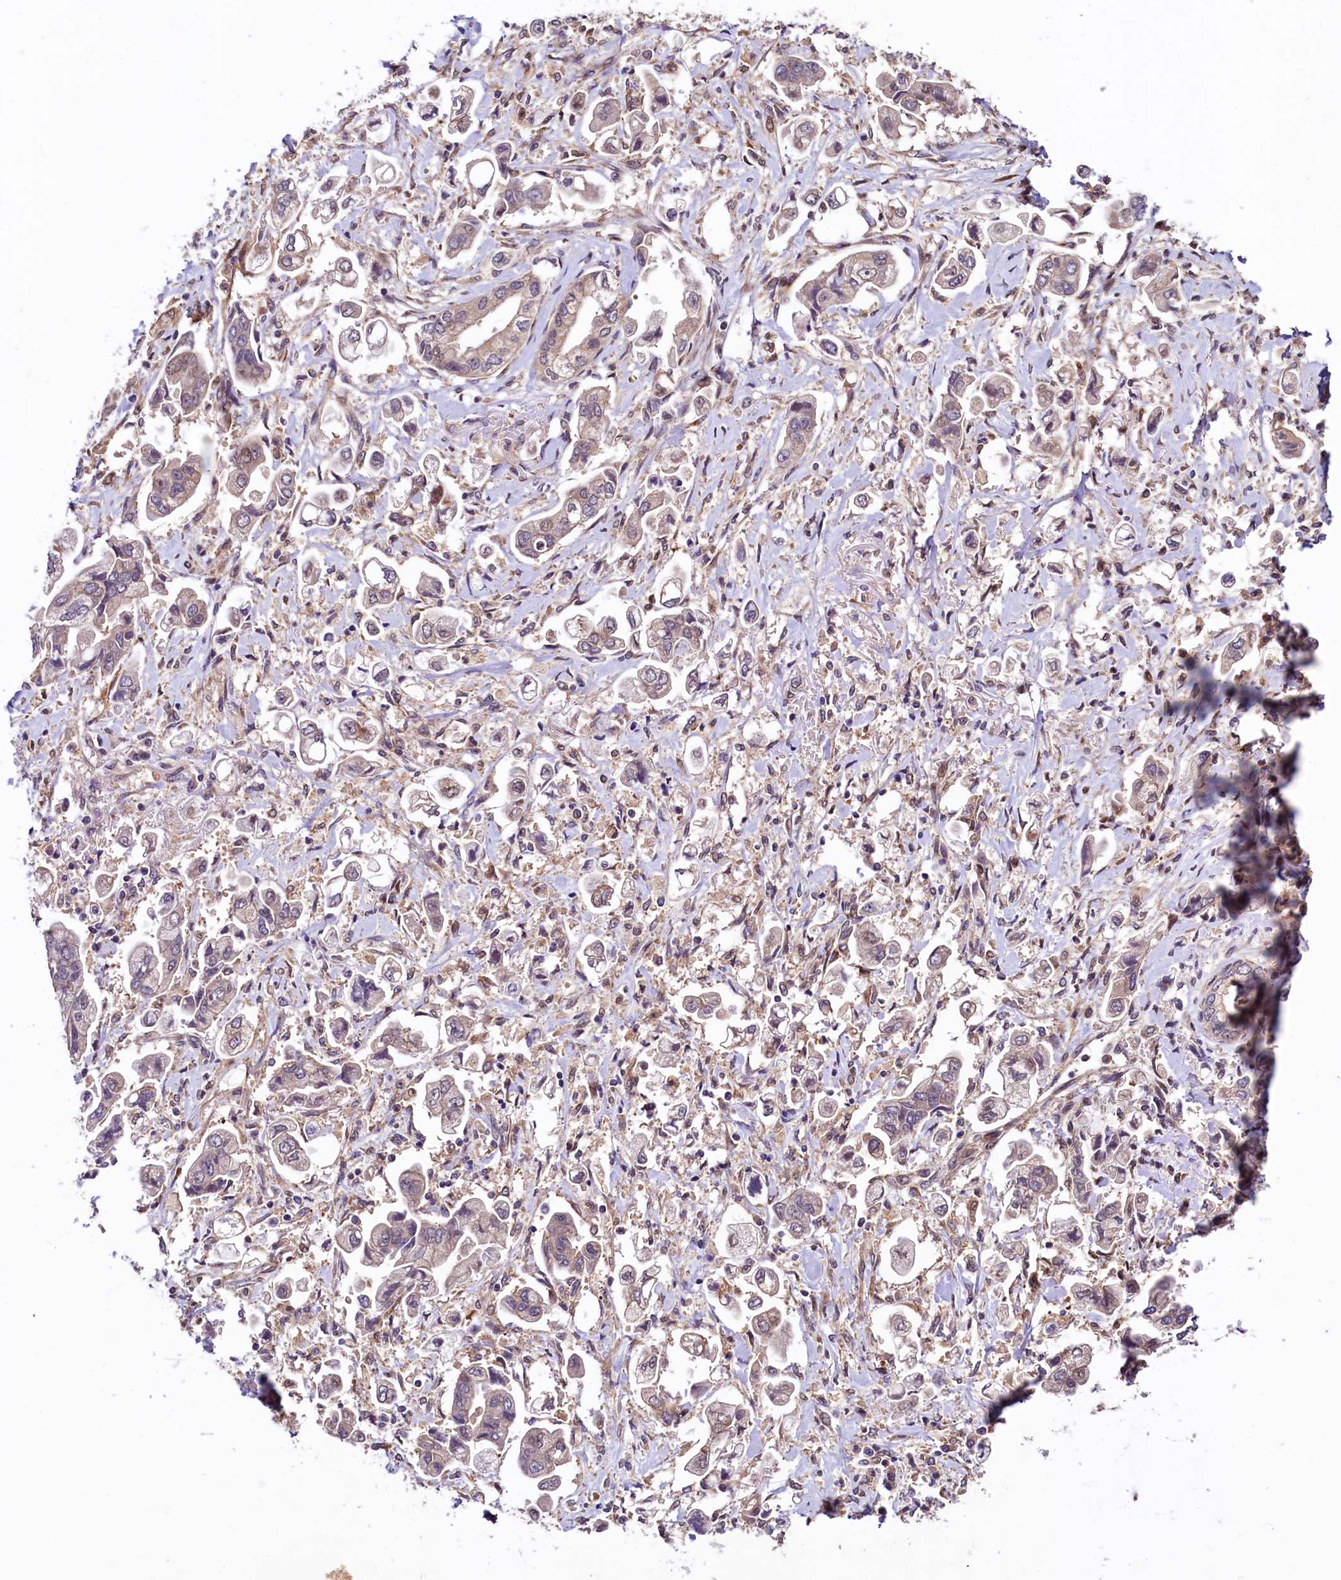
{"staining": {"intensity": "weak", "quantity": "<25%", "location": "cytoplasmic/membranous"}, "tissue": "stomach cancer", "cell_type": "Tumor cells", "image_type": "cancer", "snomed": [{"axis": "morphology", "description": "Adenocarcinoma, NOS"}, {"axis": "topography", "description": "Stomach"}], "caption": "There is no significant positivity in tumor cells of adenocarcinoma (stomach).", "gene": "VPS35", "patient": {"sex": "male", "age": 62}}